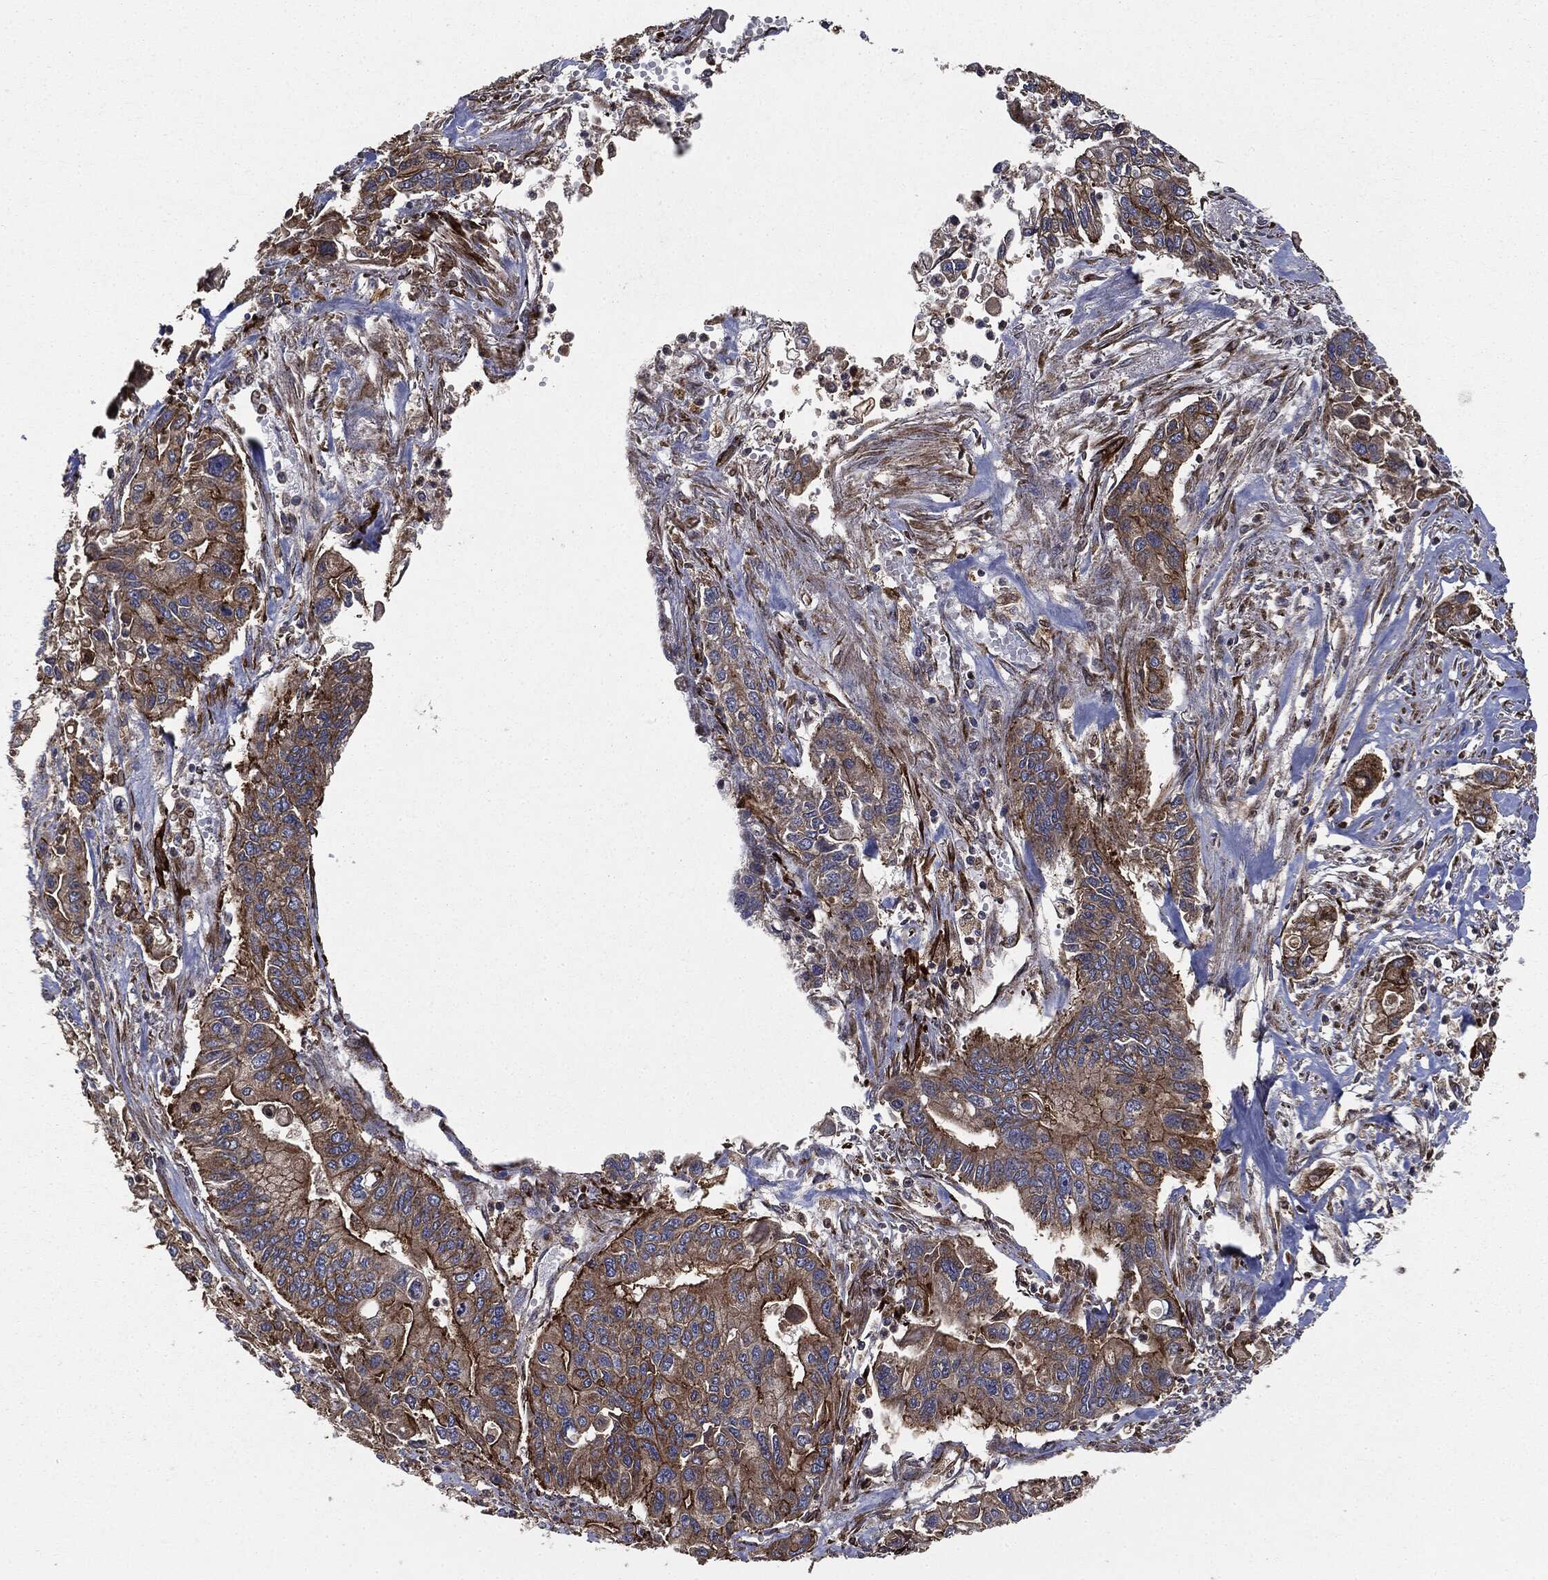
{"staining": {"intensity": "strong", "quantity": ">75%", "location": "cytoplasmic/membranous"}, "tissue": "pancreatic cancer", "cell_type": "Tumor cells", "image_type": "cancer", "snomed": [{"axis": "morphology", "description": "Adenocarcinoma, NOS"}, {"axis": "topography", "description": "Pancreas"}], "caption": "Immunohistochemistry (IHC) image of human pancreatic adenocarcinoma stained for a protein (brown), which exhibits high levels of strong cytoplasmic/membranous positivity in approximately >75% of tumor cells.", "gene": "PLOD3", "patient": {"sex": "male", "age": 62}}